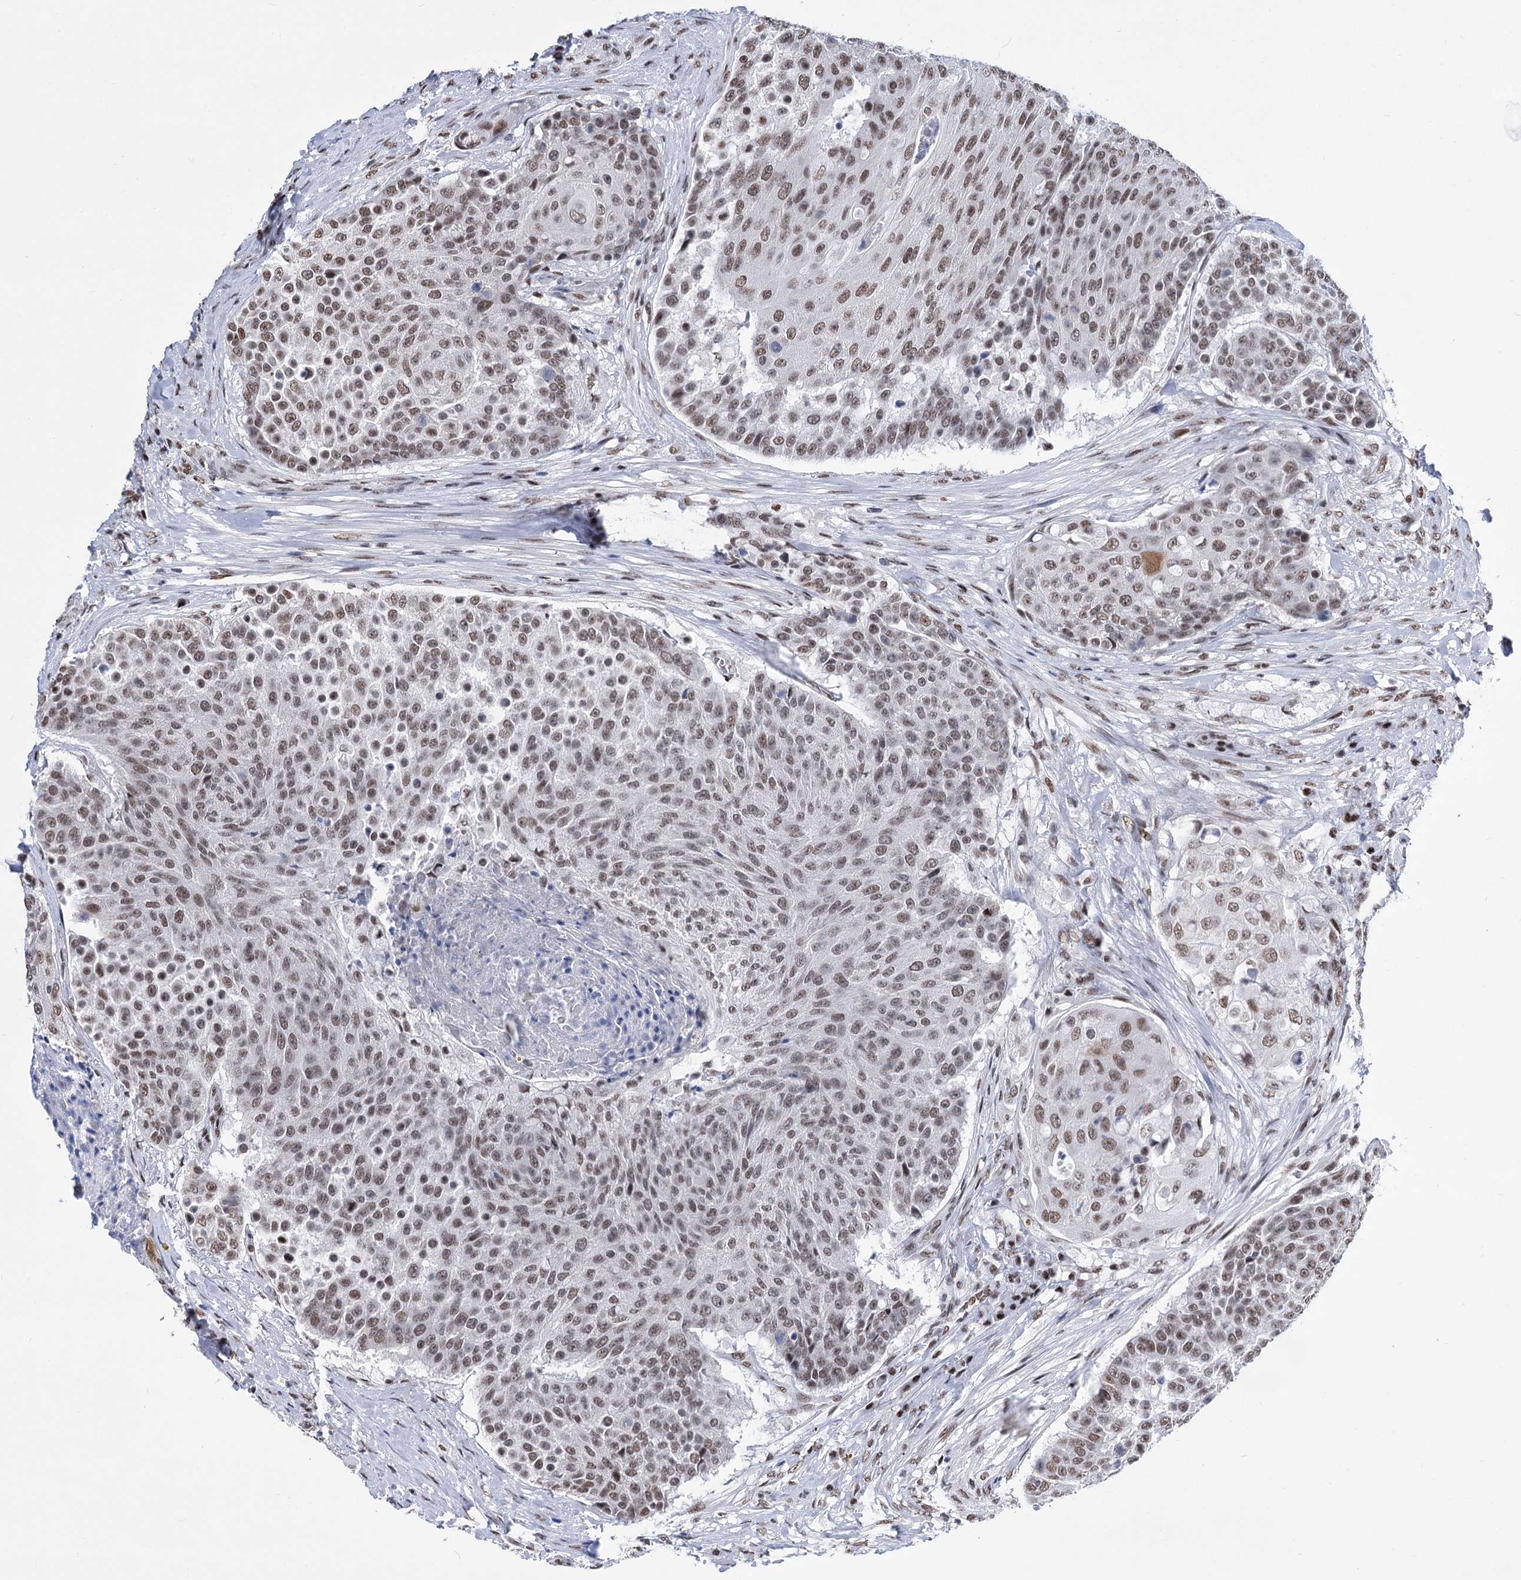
{"staining": {"intensity": "weak", "quantity": ">75%", "location": "nuclear"}, "tissue": "urothelial cancer", "cell_type": "Tumor cells", "image_type": "cancer", "snomed": [{"axis": "morphology", "description": "Urothelial carcinoma, High grade"}, {"axis": "topography", "description": "Urinary bladder"}], "caption": "Urothelial cancer tissue exhibits weak nuclear expression in about >75% of tumor cells, visualized by immunohistochemistry. The protein is shown in brown color, while the nuclei are stained blue.", "gene": "POU4F3", "patient": {"sex": "female", "age": 63}}